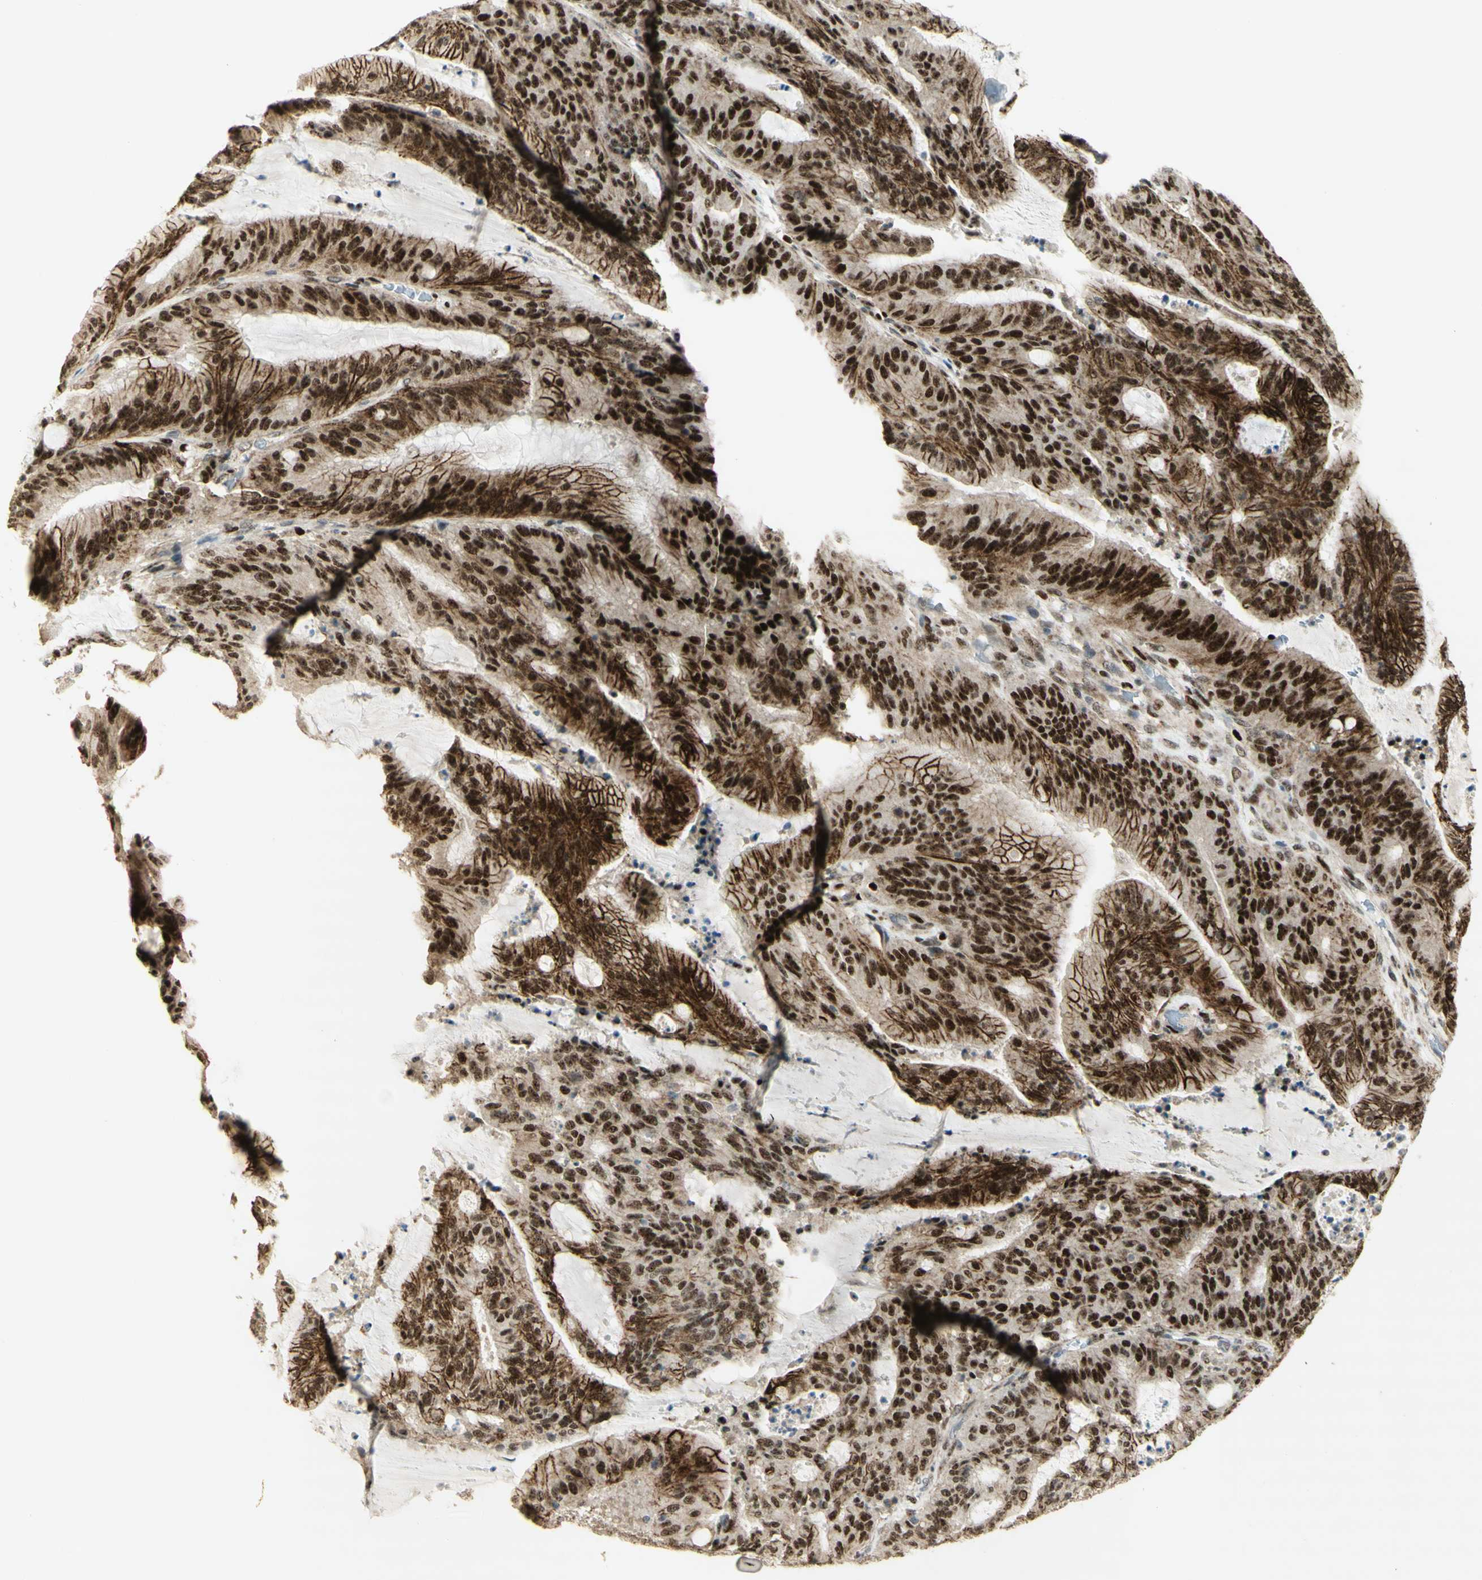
{"staining": {"intensity": "strong", "quantity": ">75%", "location": "cytoplasmic/membranous,nuclear"}, "tissue": "liver cancer", "cell_type": "Tumor cells", "image_type": "cancer", "snomed": [{"axis": "morphology", "description": "Cholangiocarcinoma"}, {"axis": "topography", "description": "Liver"}], "caption": "Liver cancer (cholangiocarcinoma) stained for a protein (brown) demonstrates strong cytoplasmic/membranous and nuclear positive staining in approximately >75% of tumor cells.", "gene": "FOXP1", "patient": {"sex": "female", "age": 73}}